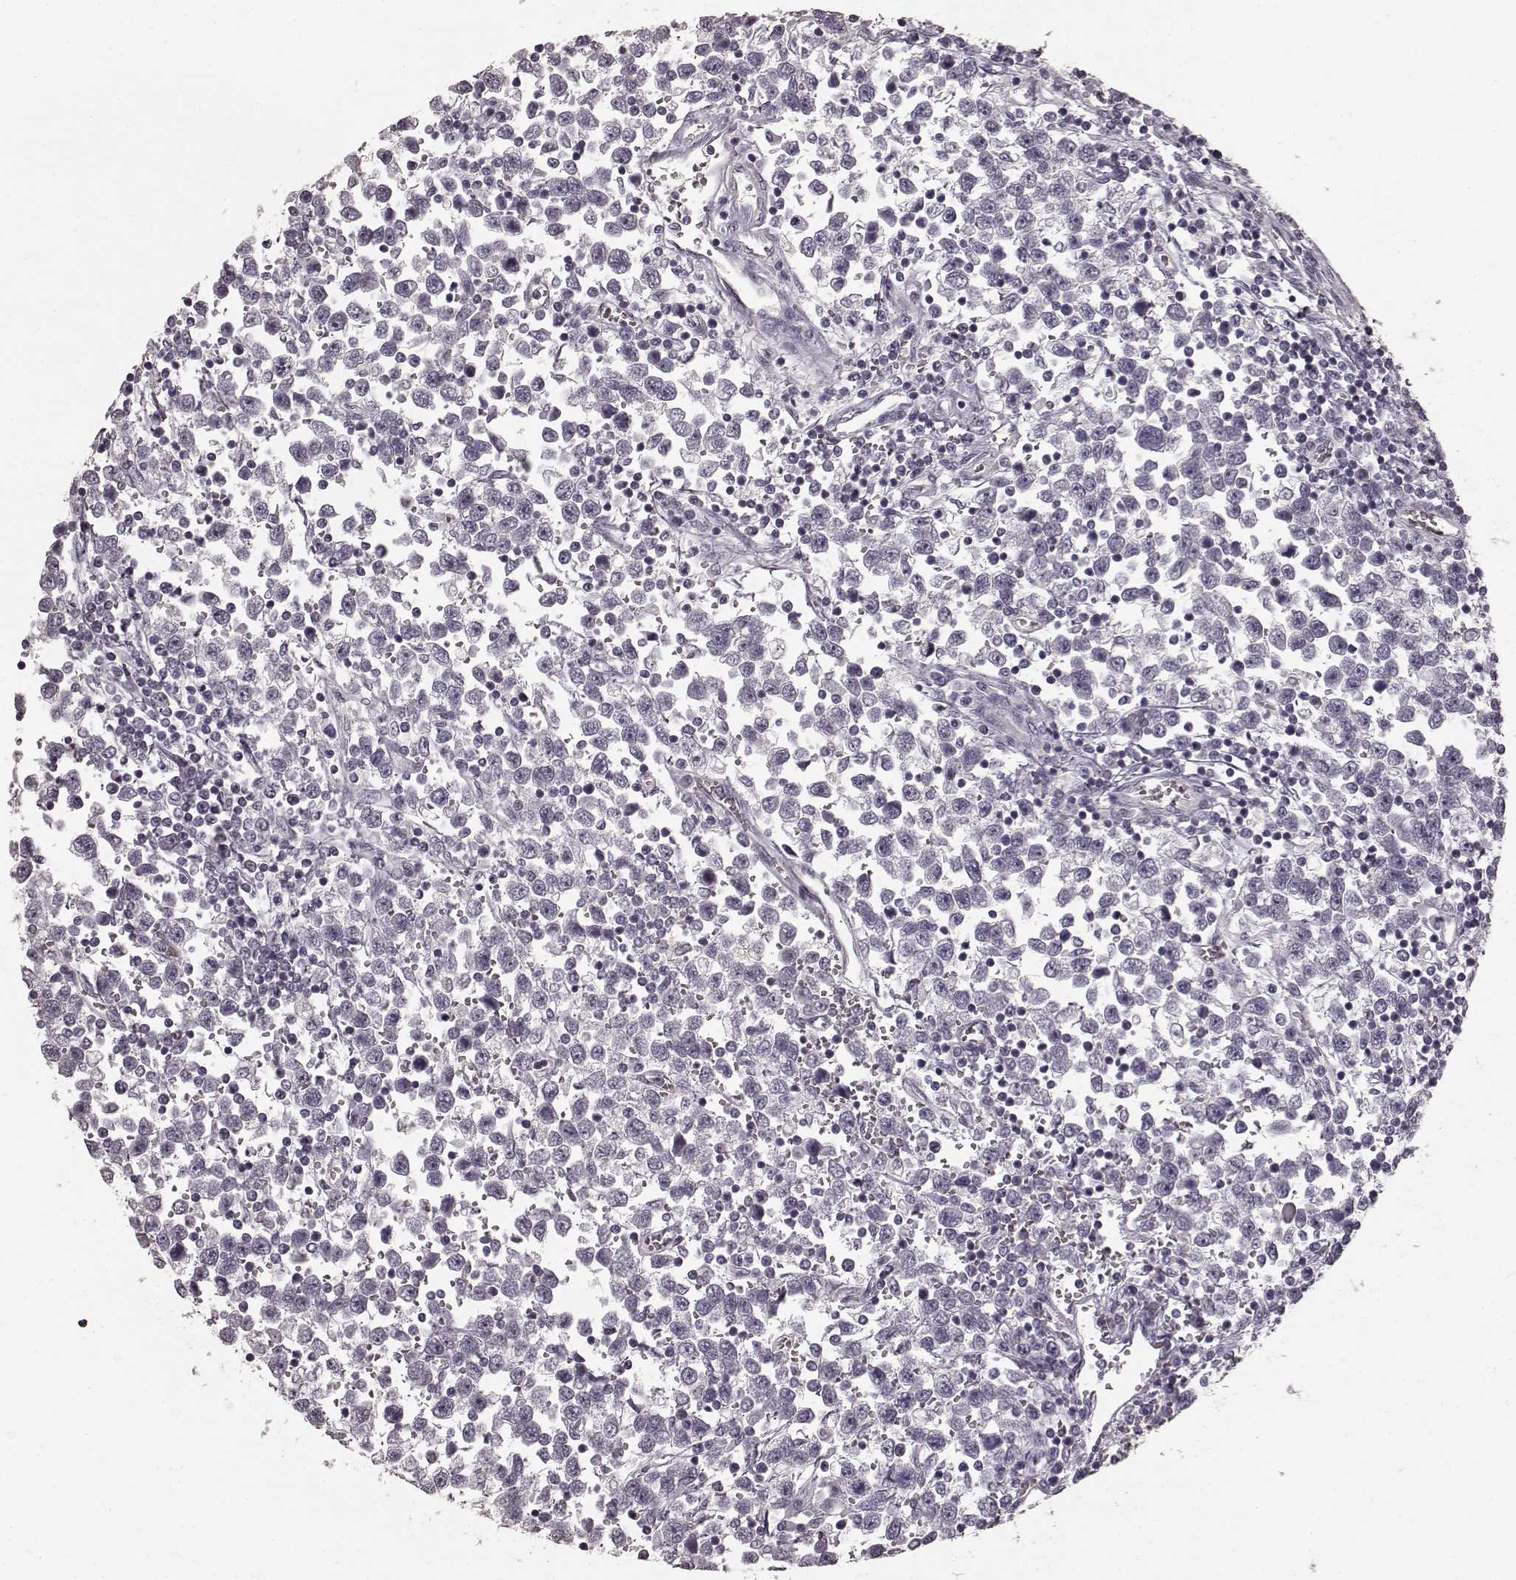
{"staining": {"intensity": "negative", "quantity": "none", "location": "none"}, "tissue": "testis cancer", "cell_type": "Tumor cells", "image_type": "cancer", "snomed": [{"axis": "morphology", "description": "Seminoma, NOS"}, {"axis": "topography", "description": "Testis"}], "caption": "Photomicrograph shows no significant protein expression in tumor cells of testis cancer.", "gene": "PRKCE", "patient": {"sex": "male", "age": 34}}